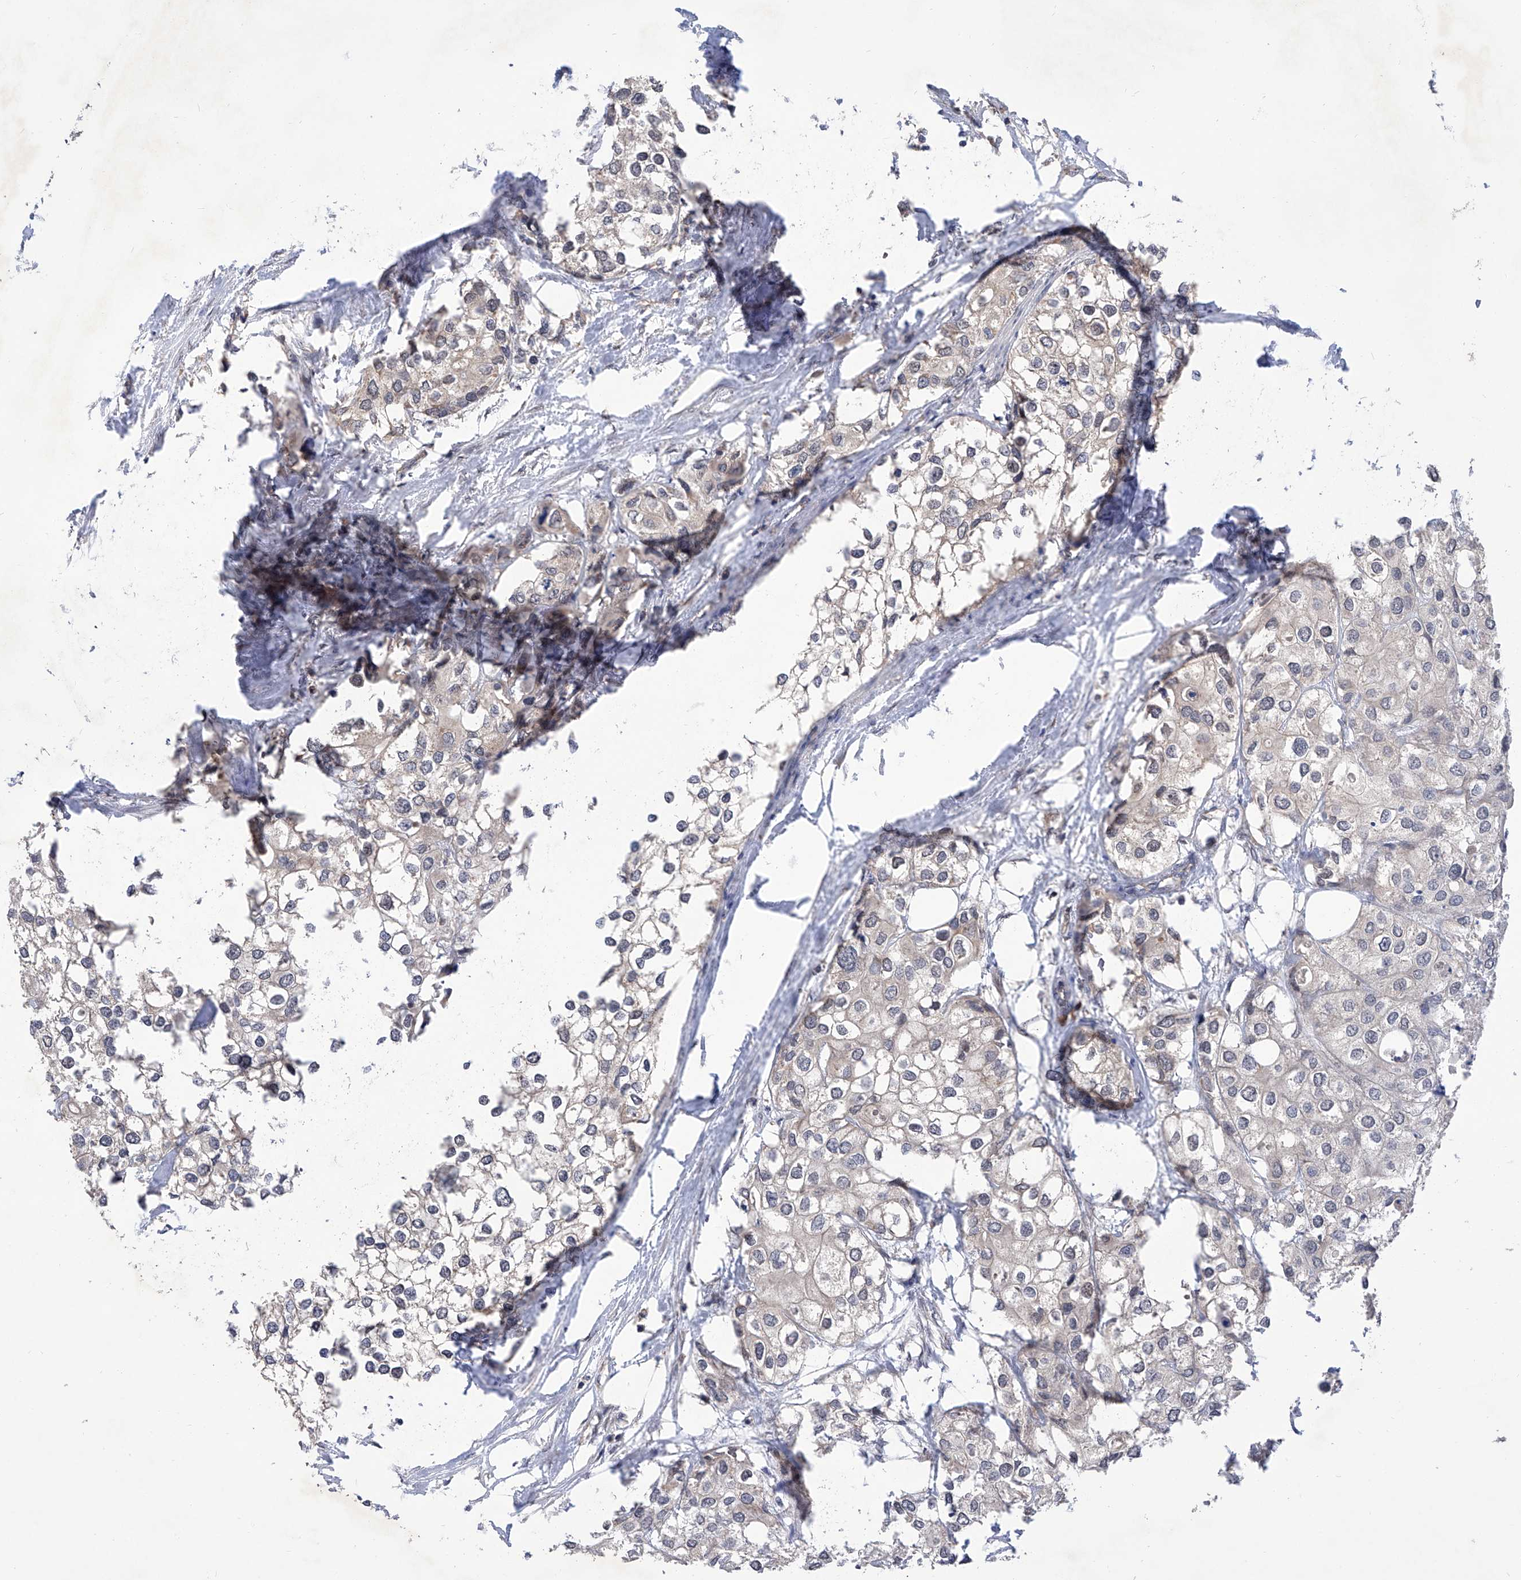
{"staining": {"intensity": "negative", "quantity": "none", "location": "none"}, "tissue": "urothelial cancer", "cell_type": "Tumor cells", "image_type": "cancer", "snomed": [{"axis": "morphology", "description": "Urothelial carcinoma, High grade"}, {"axis": "topography", "description": "Urinary bladder"}], "caption": "The micrograph displays no significant staining in tumor cells of urothelial cancer. (Stains: DAB IHC with hematoxylin counter stain, Microscopy: brightfield microscopy at high magnification).", "gene": "USP45", "patient": {"sex": "male", "age": 64}}